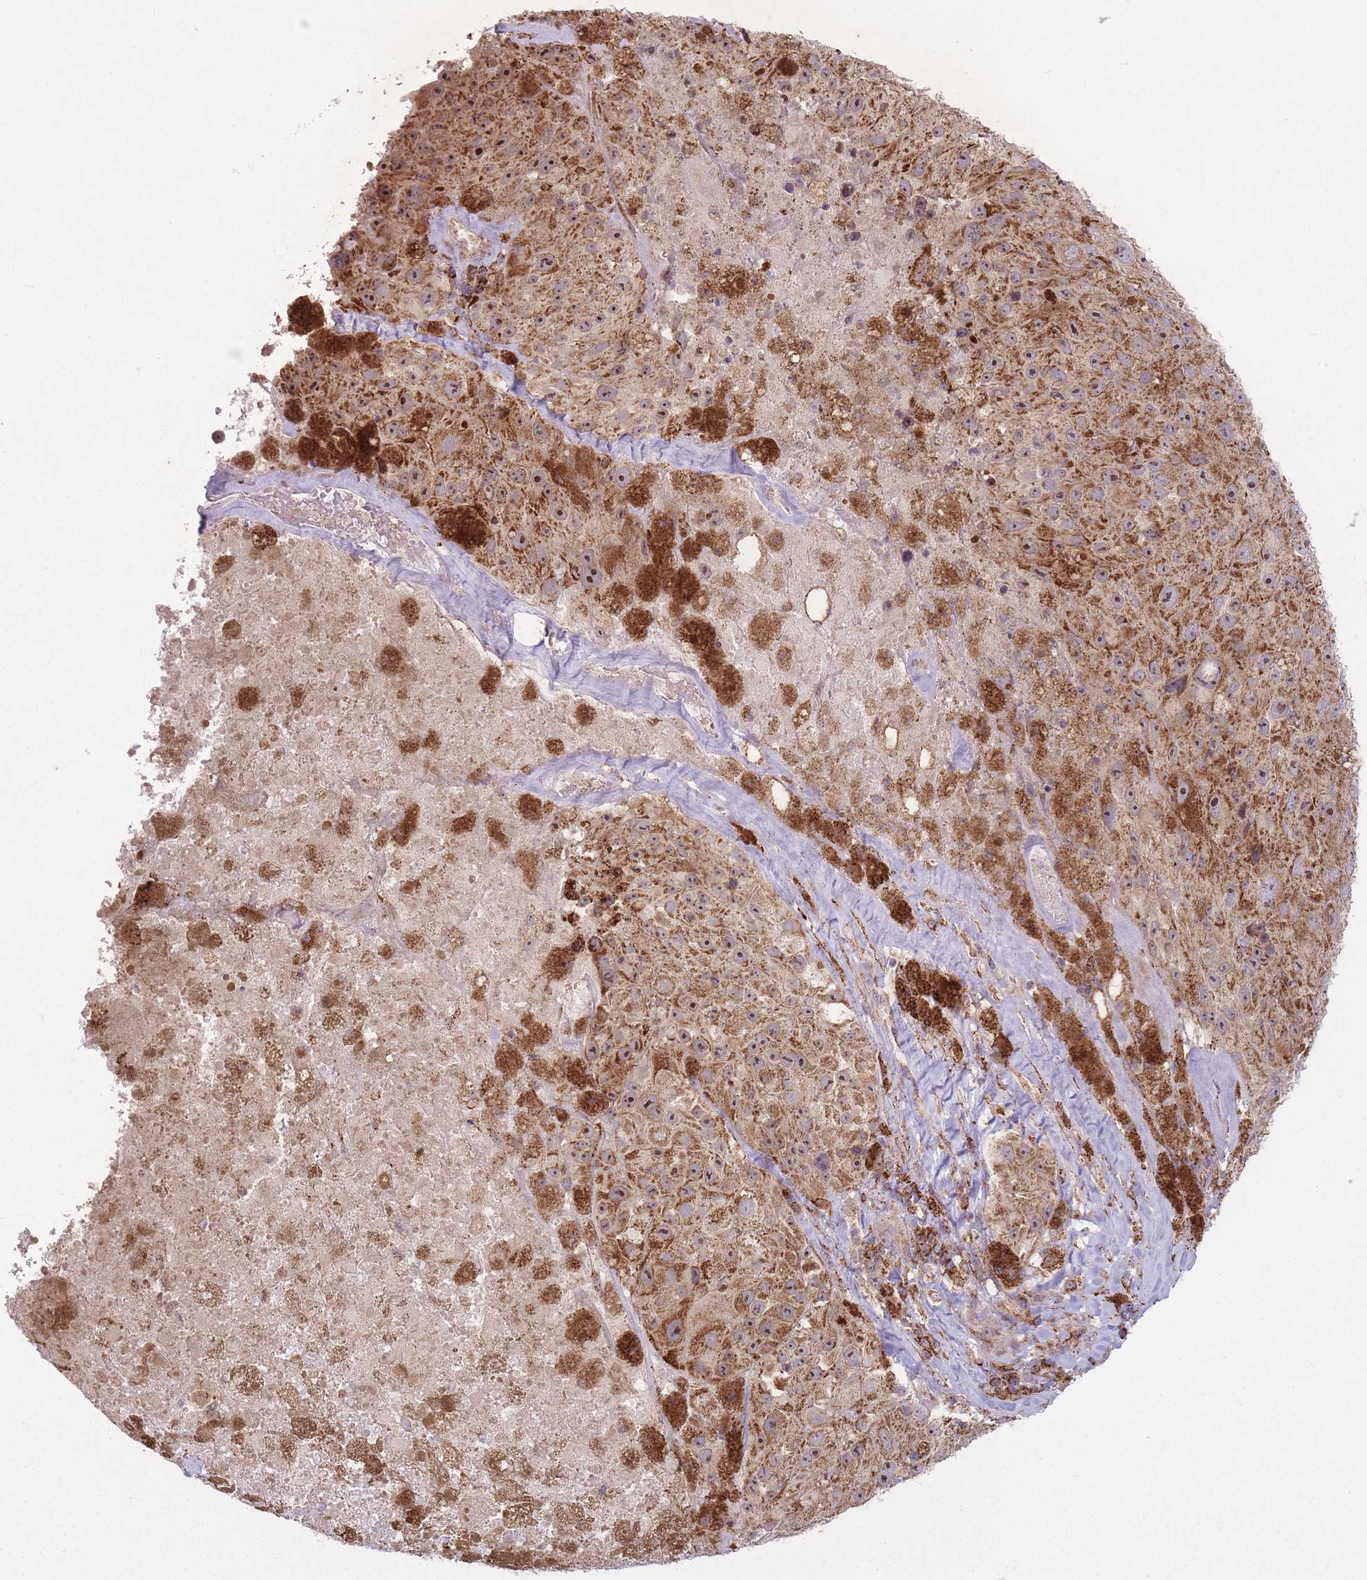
{"staining": {"intensity": "moderate", "quantity": ">75%", "location": "cytoplasmic/membranous,nuclear"}, "tissue": "melanoma", "cell_type": "Tumor cells", "image_type": "cancer", "snomed": [{"axis": "morphology", "description": "Malignant melanoma, Metastatic site"}, {"axis": "topography", "description": "Lymph node"}], "caption": "Protein analysis of malignant melanoma (metastatic site) tissue reveals moderate cytoplasmic/membranous and nuclear expression in approximately >75% of tumor cells.", "gene": "OR10Q1", "patient": {"sex": "male", "age": 62}}